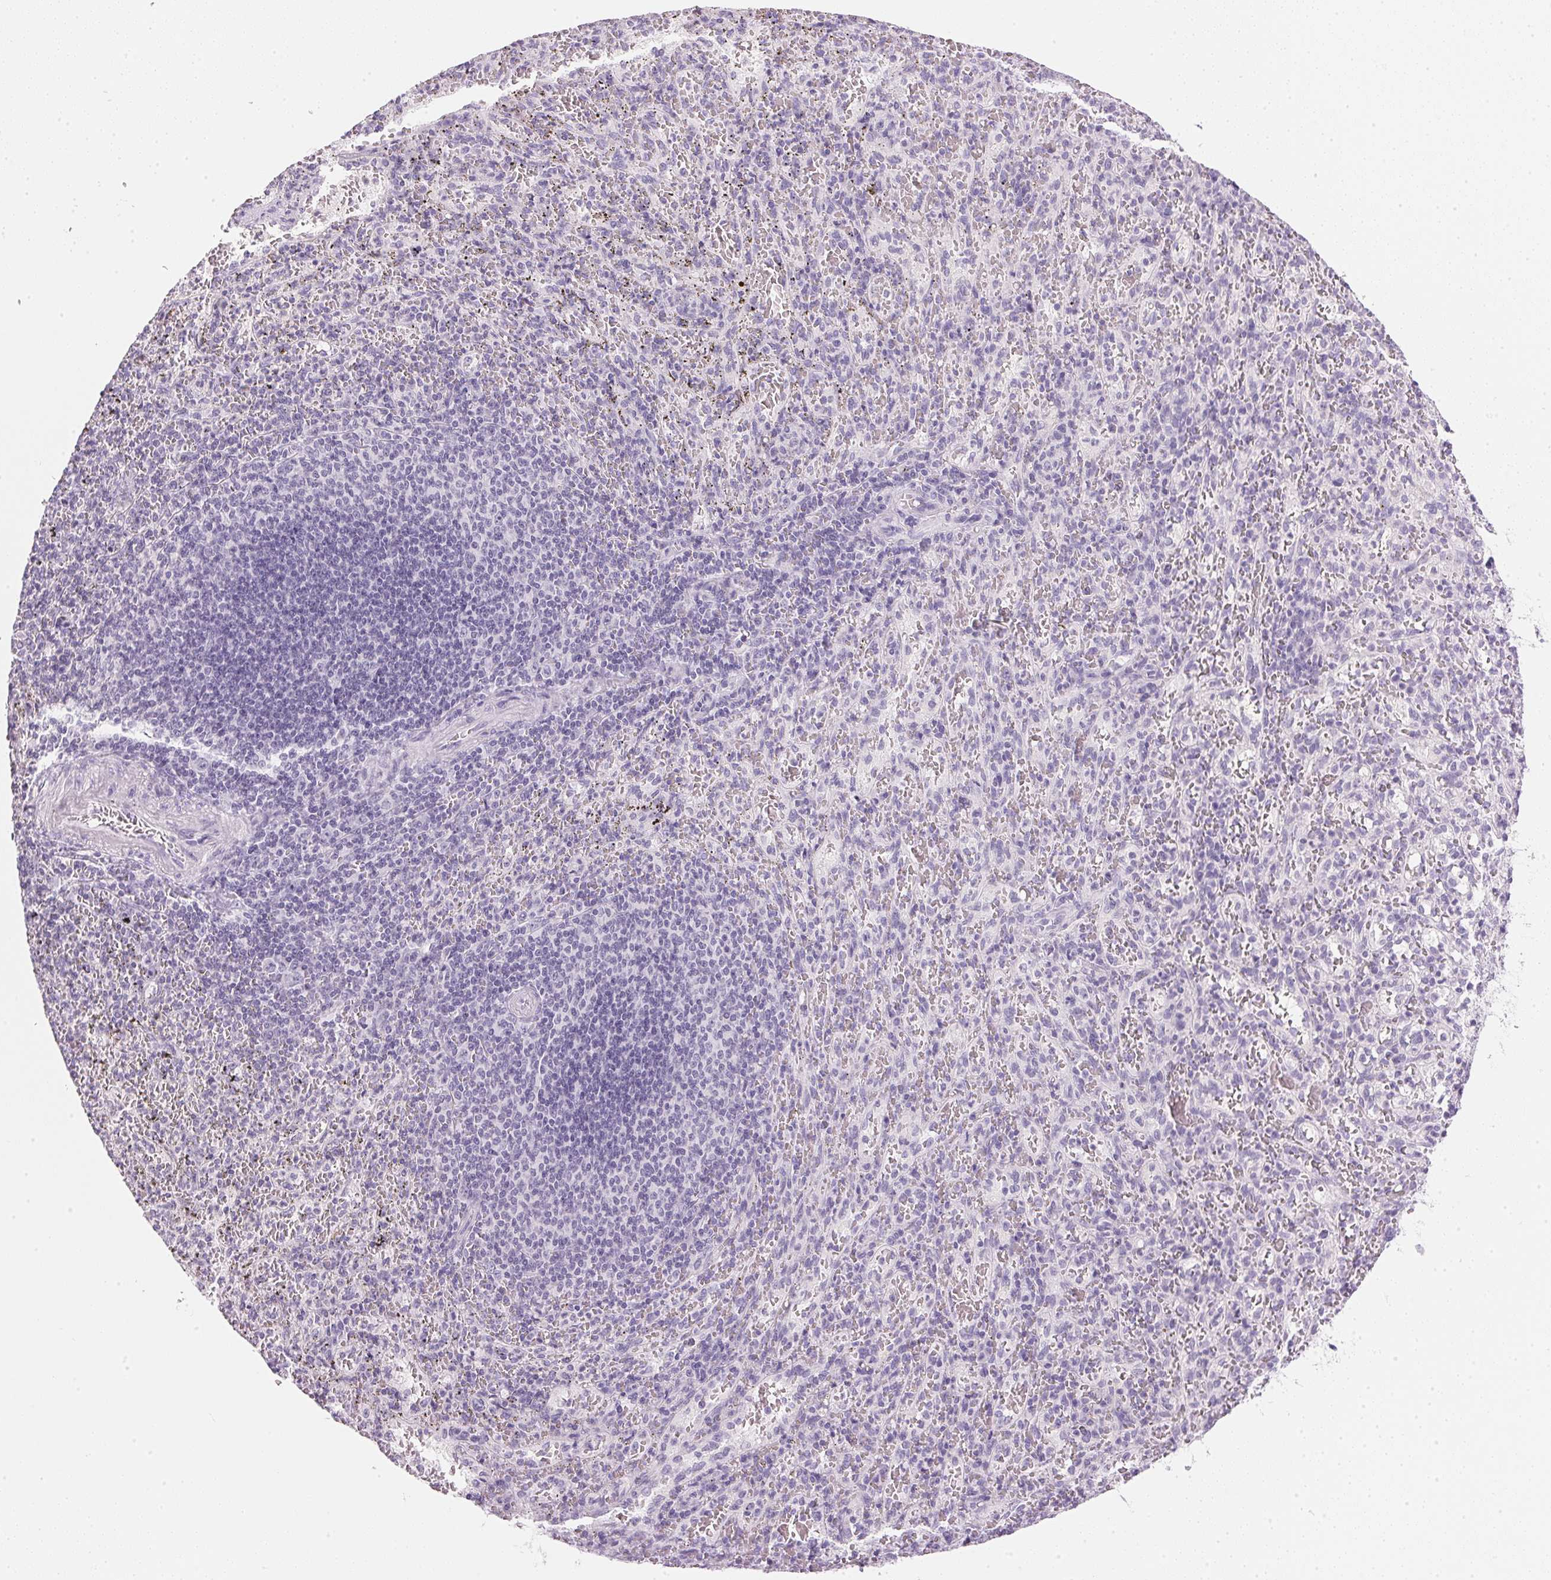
{"staining": {"intensity": "negative", "quantity": "none", "location": "none"}, "tissue": "spleen", "cell_type": "Cells in red pulp", "image_type": "normal", "snomed": [{"axis": "morphology", "description": "Normal tissue, NOS"}, {"axis": "topography", "description": "Spleen"}], "caption": "Immunohistochemistry (IHC) of benign human spleen displays no expression in cells in red pulp. (DAB (3,3'-diaminobenzidine) immunohistochemistry (IHC) with hematoxylin counter stain).", "gene": "IGFBP1", "patient": {"sex": "male", "age": 57}}